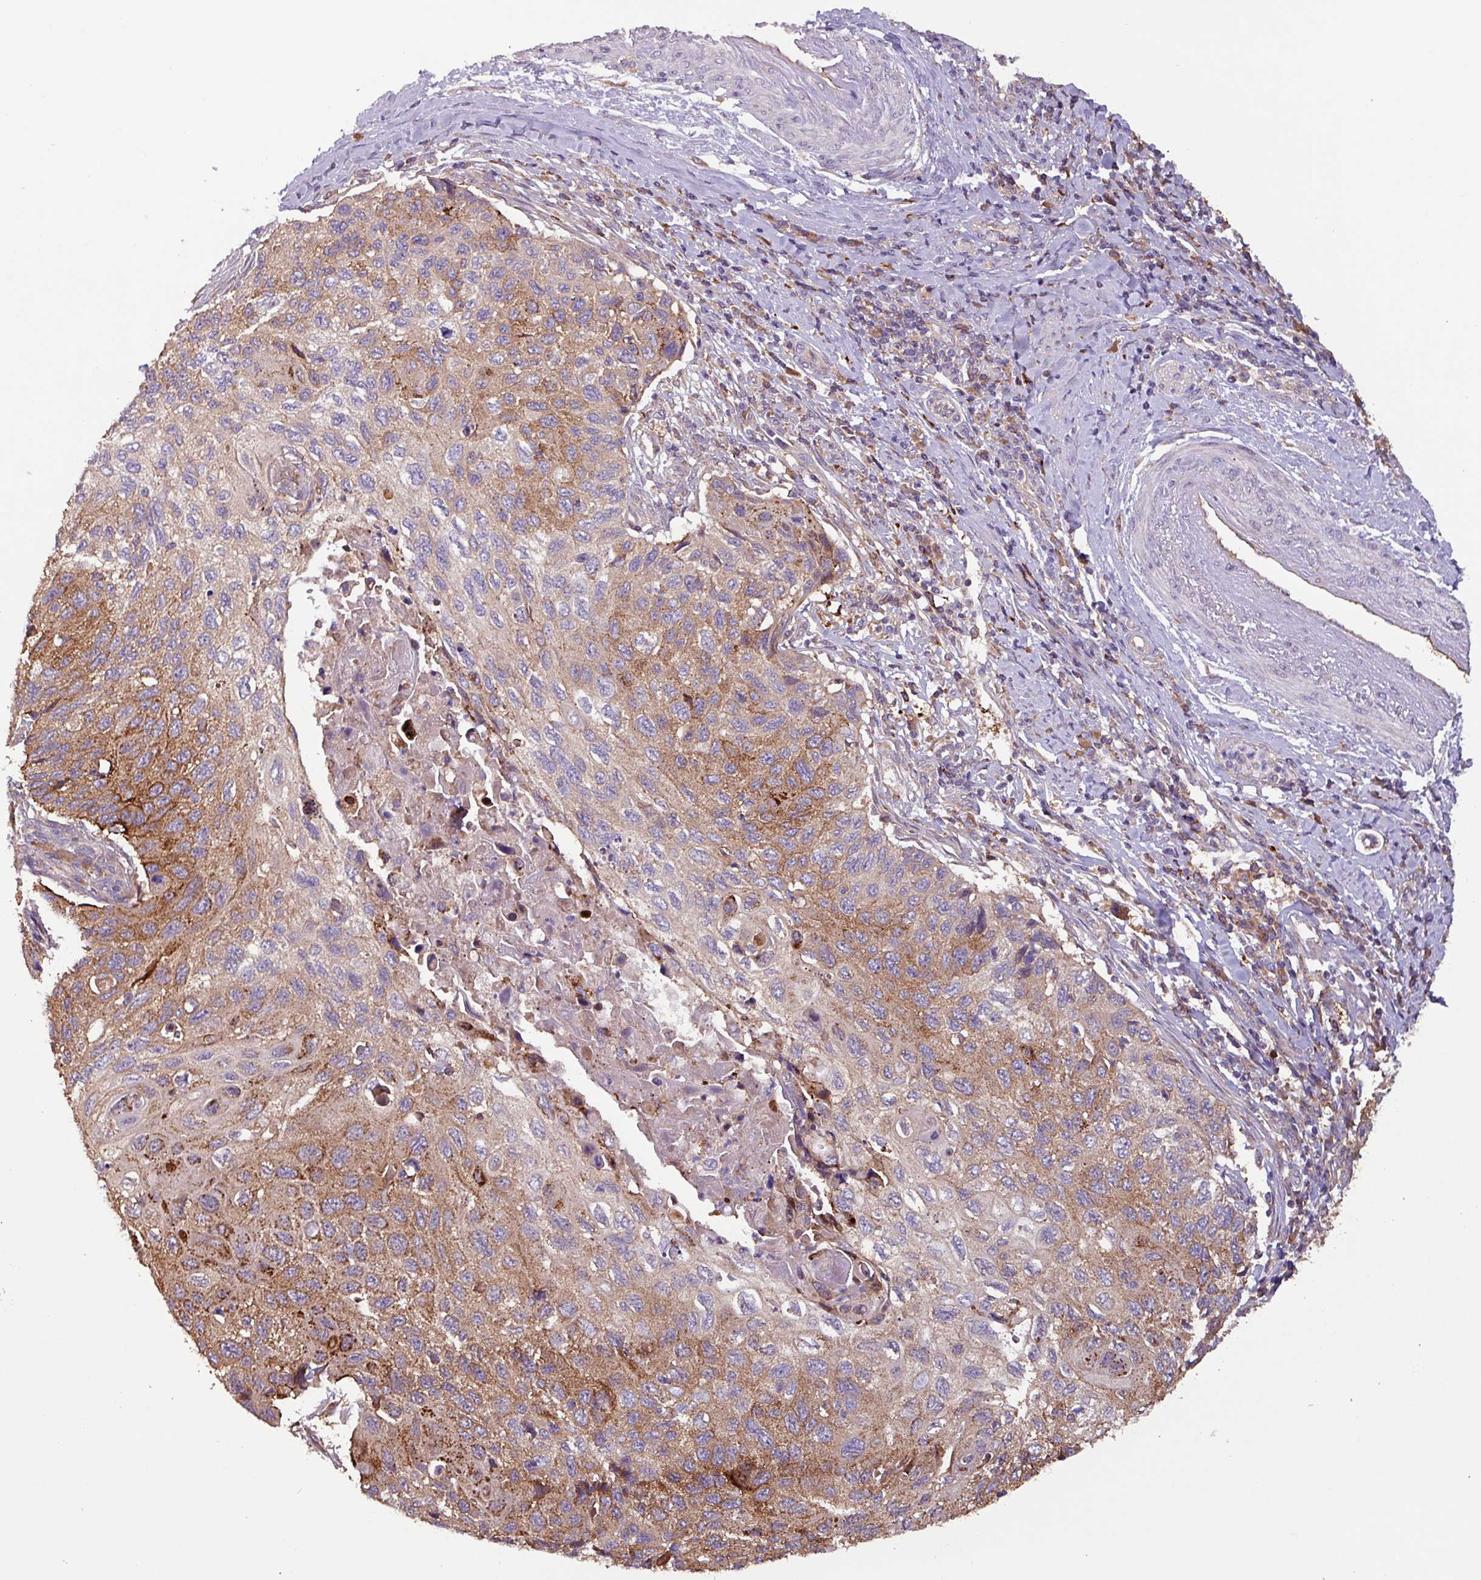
{"staining": {"intensity": "moderate", "quantity": "25%-75%", "location": "cytoplasmic/membranous"}, "tissue": "cervical cancer", "cell_type": "Tumor cells", "image_type": "cancer", "snomed": [{"axis": "morphology", "description": "Squamous cell carcinoma, NOS"}, {"axis": "topography", "description": "Cervix"}], "caption": "Cervical cancer (squamous cell carcinoma) was stained to show a protein in brown. There is medium levels of moderate cytoplasmic/membranous staining in about 25%-75% of tumor cells.", "gene": "PTPRQ", "patient": {"sex": "female", "age": 70}}